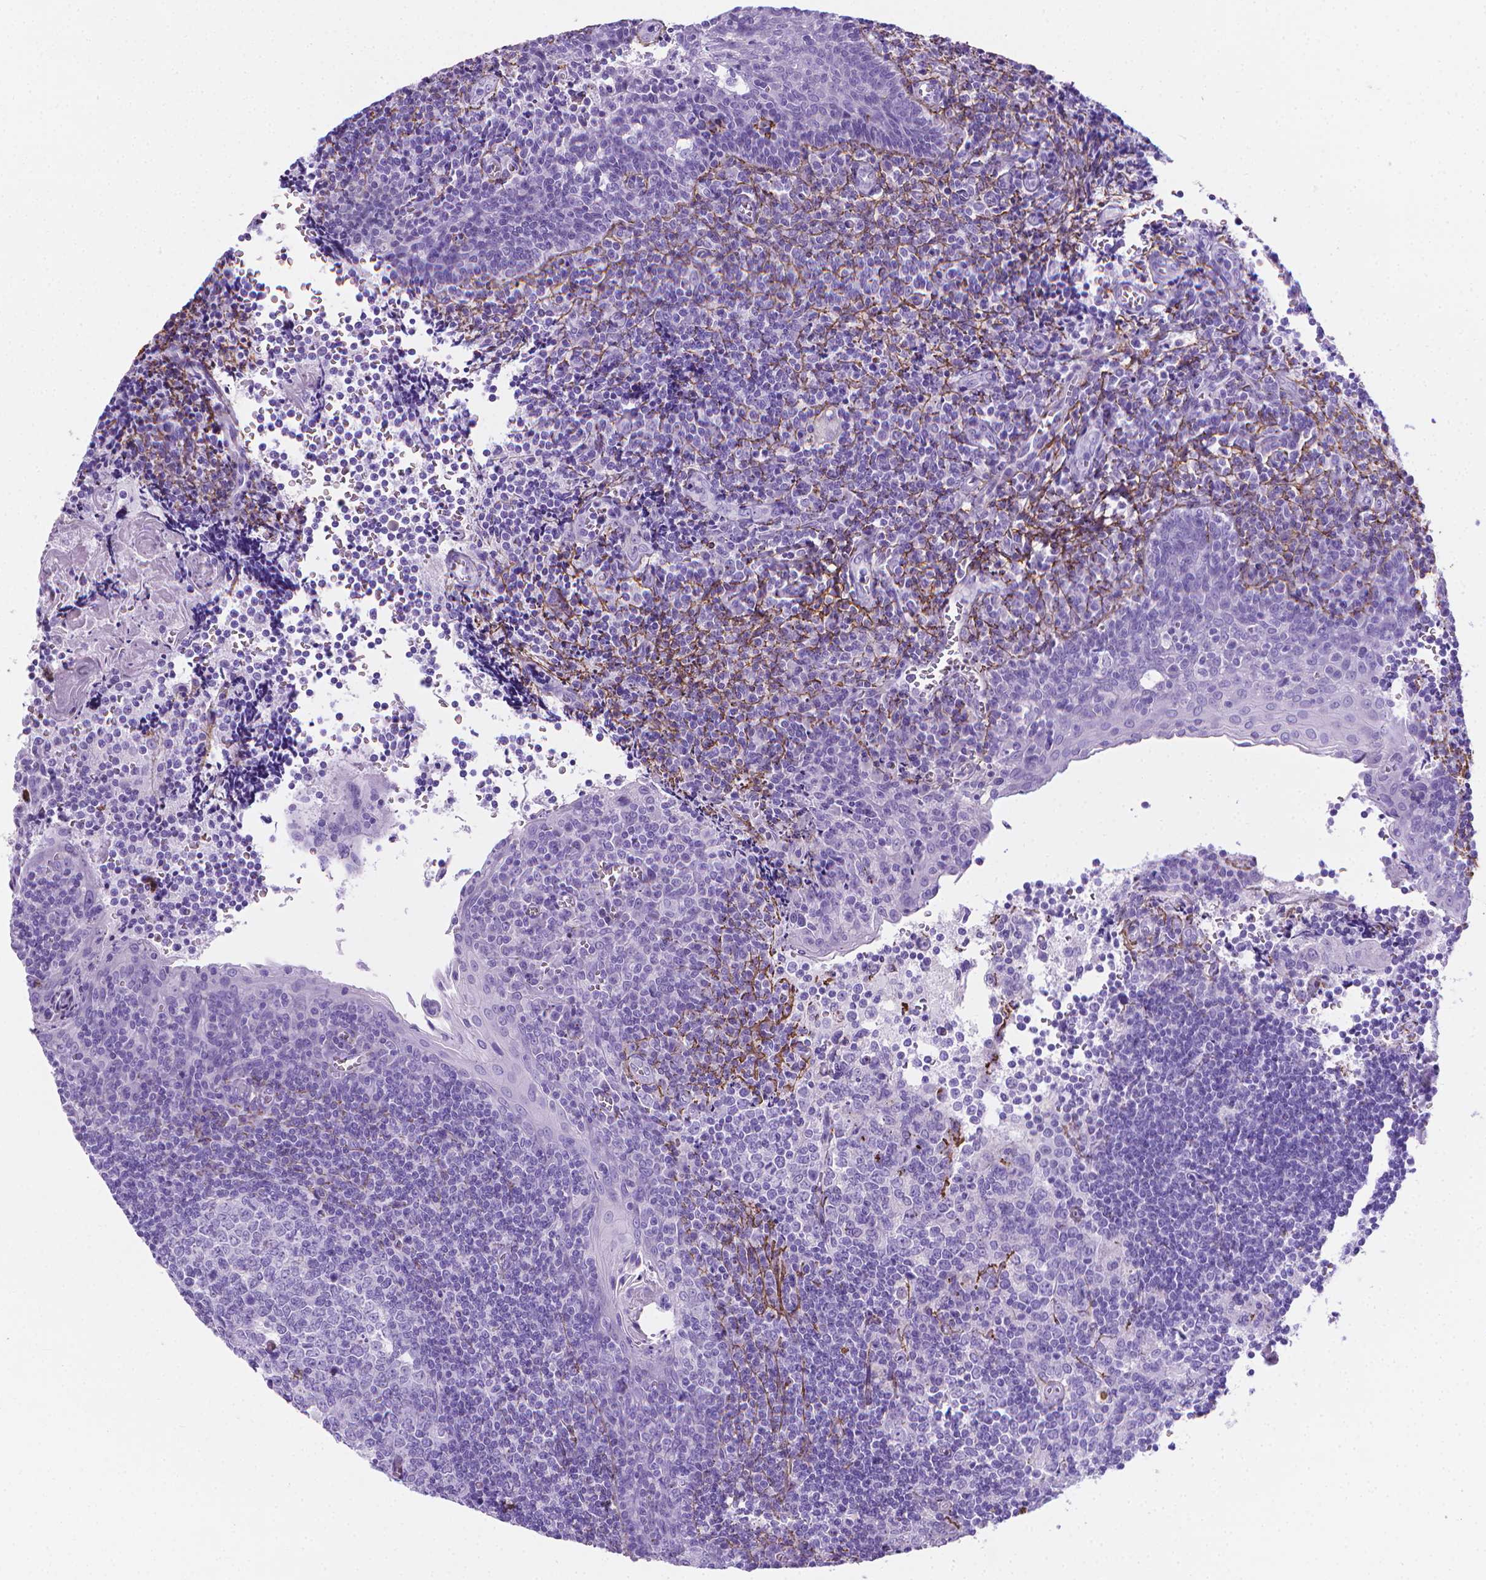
{"staining": {"intensity": "negative", "quantity": "none", "location": "none"}, "tissue": "tonsil", "cell_type": "Germinal center cells", "image_type": "normal", "snomed": [{"axis": "morphology", "description": "Normal tissue, NOS"}, {"axis": "morphology", "description": "Inflammation, NOS"}, {"axis": "topography", "description": "Tonsil"}], "caption": "High power microscopy histopathology image of an immunohistochemistry histopathology image of benign tonsil, revealing no significant expression in germinal center cells.", "gene": "MFAP2", "patient": {"sex": "female", "age": 31}}